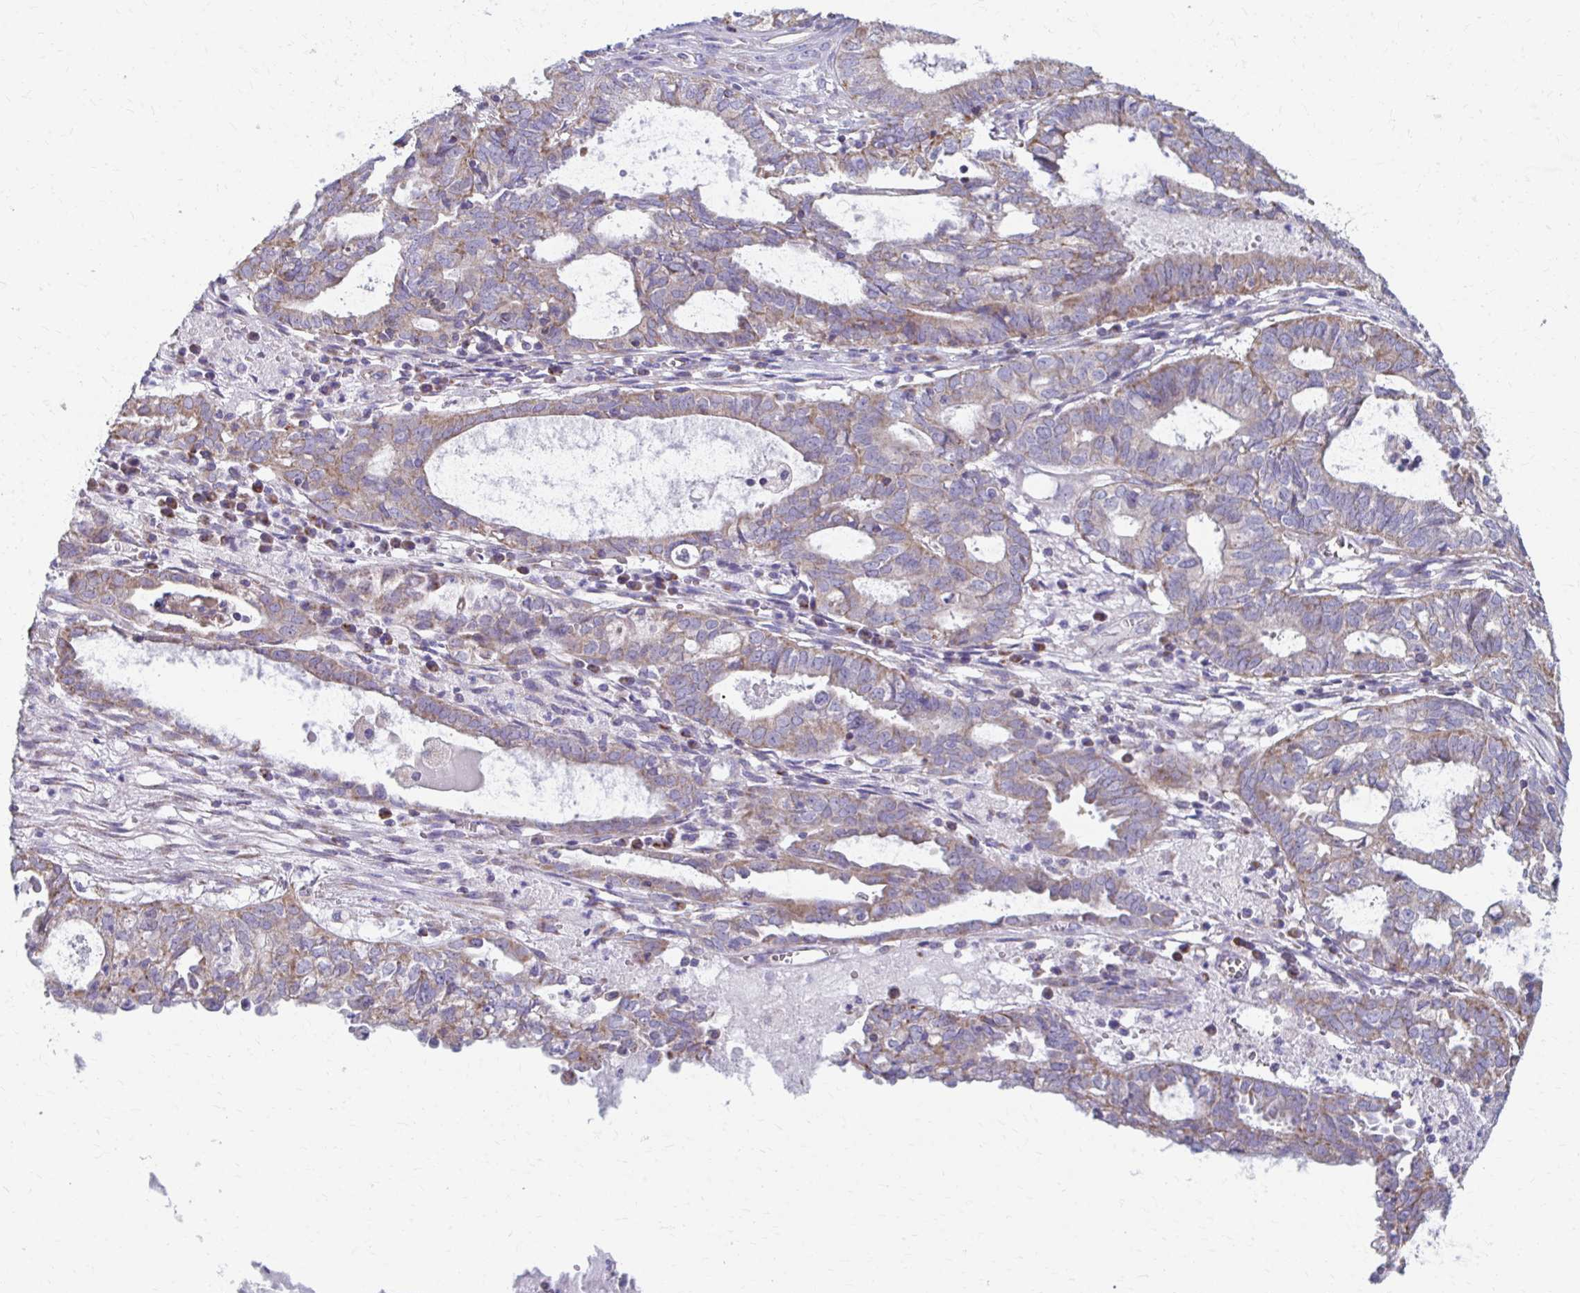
{"staining": {"intensity": "weak", "quantity": ">75%", "location": "cytoplasmic/membranous"}, "tissue": "ovarian cancer", "cell_type": "Tumor cells", "image_type": "cancer", "snomed": [{"axis": "morphology", "description": "Carcinoma, endometroid"}, {"axis": "topography", "description": "Ovary"}], "caption": "Weak cytoplasmic/membranous staining for a protein is present in approximately >75% of tumor cells of ovarian endometroid carcinoma using IHC.", "gene": "RCC1L", "patient": {"sex": "female", "age": 64}}